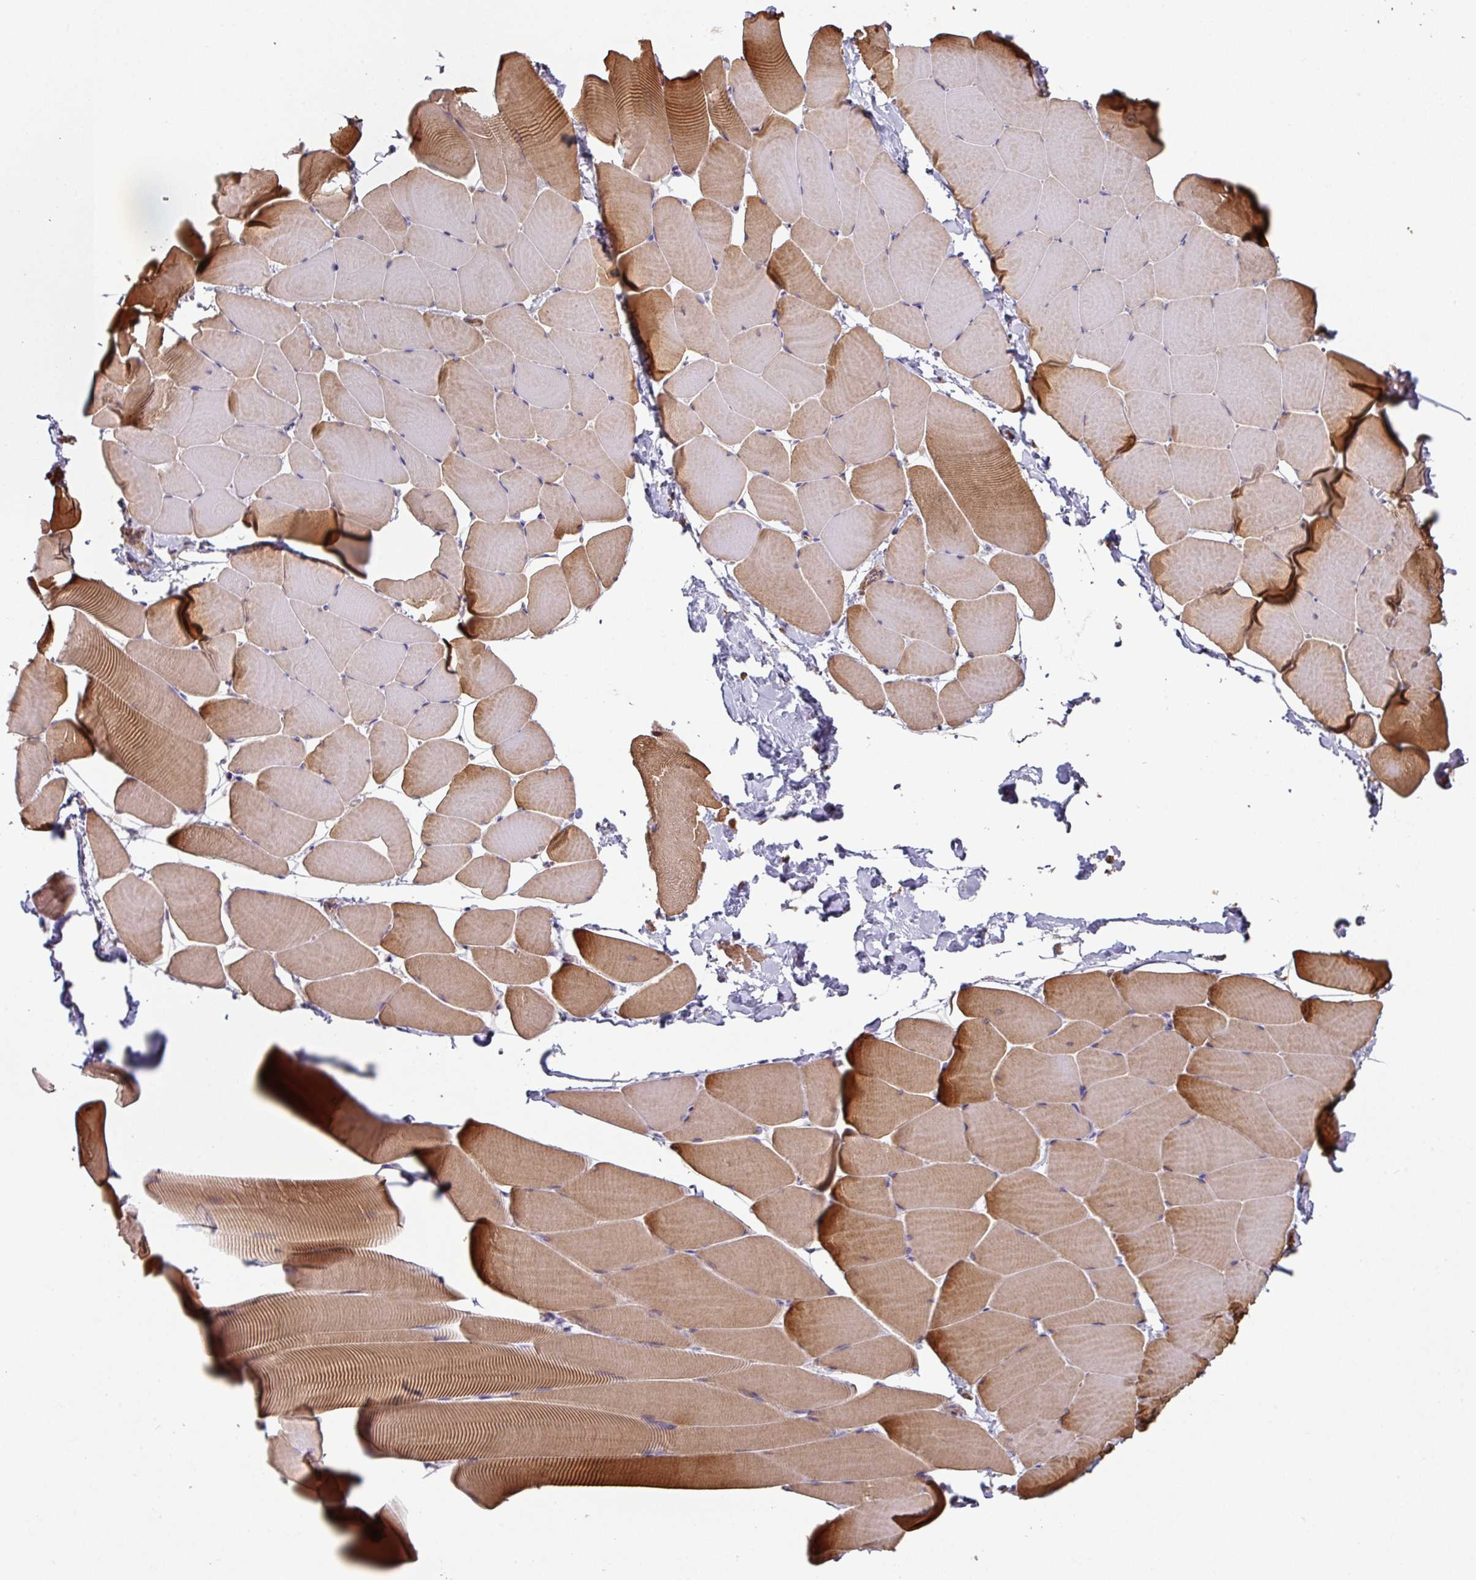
{"staining": {"intensity": "strong", "quantity": "25%-75%", "location": "cytoplasmic/membranous"}, "tissue": "skeletal muscle", "cell_type": "Myocytes", "image_type": "normal", "snomed": [{"axis": "morphology", "description": "Normal tissue, NOS"}, {"axis": "topography", "description": "Skeletal muscle"}], "caption": "Strong cytoplasmic/membranous staining for a protein is identified in about 25%-75% of myocytes of normal skeletal muscle using immunohistochemistry.", "gene": "SIK1", "patient": {"sex": "male", "age": 25}}